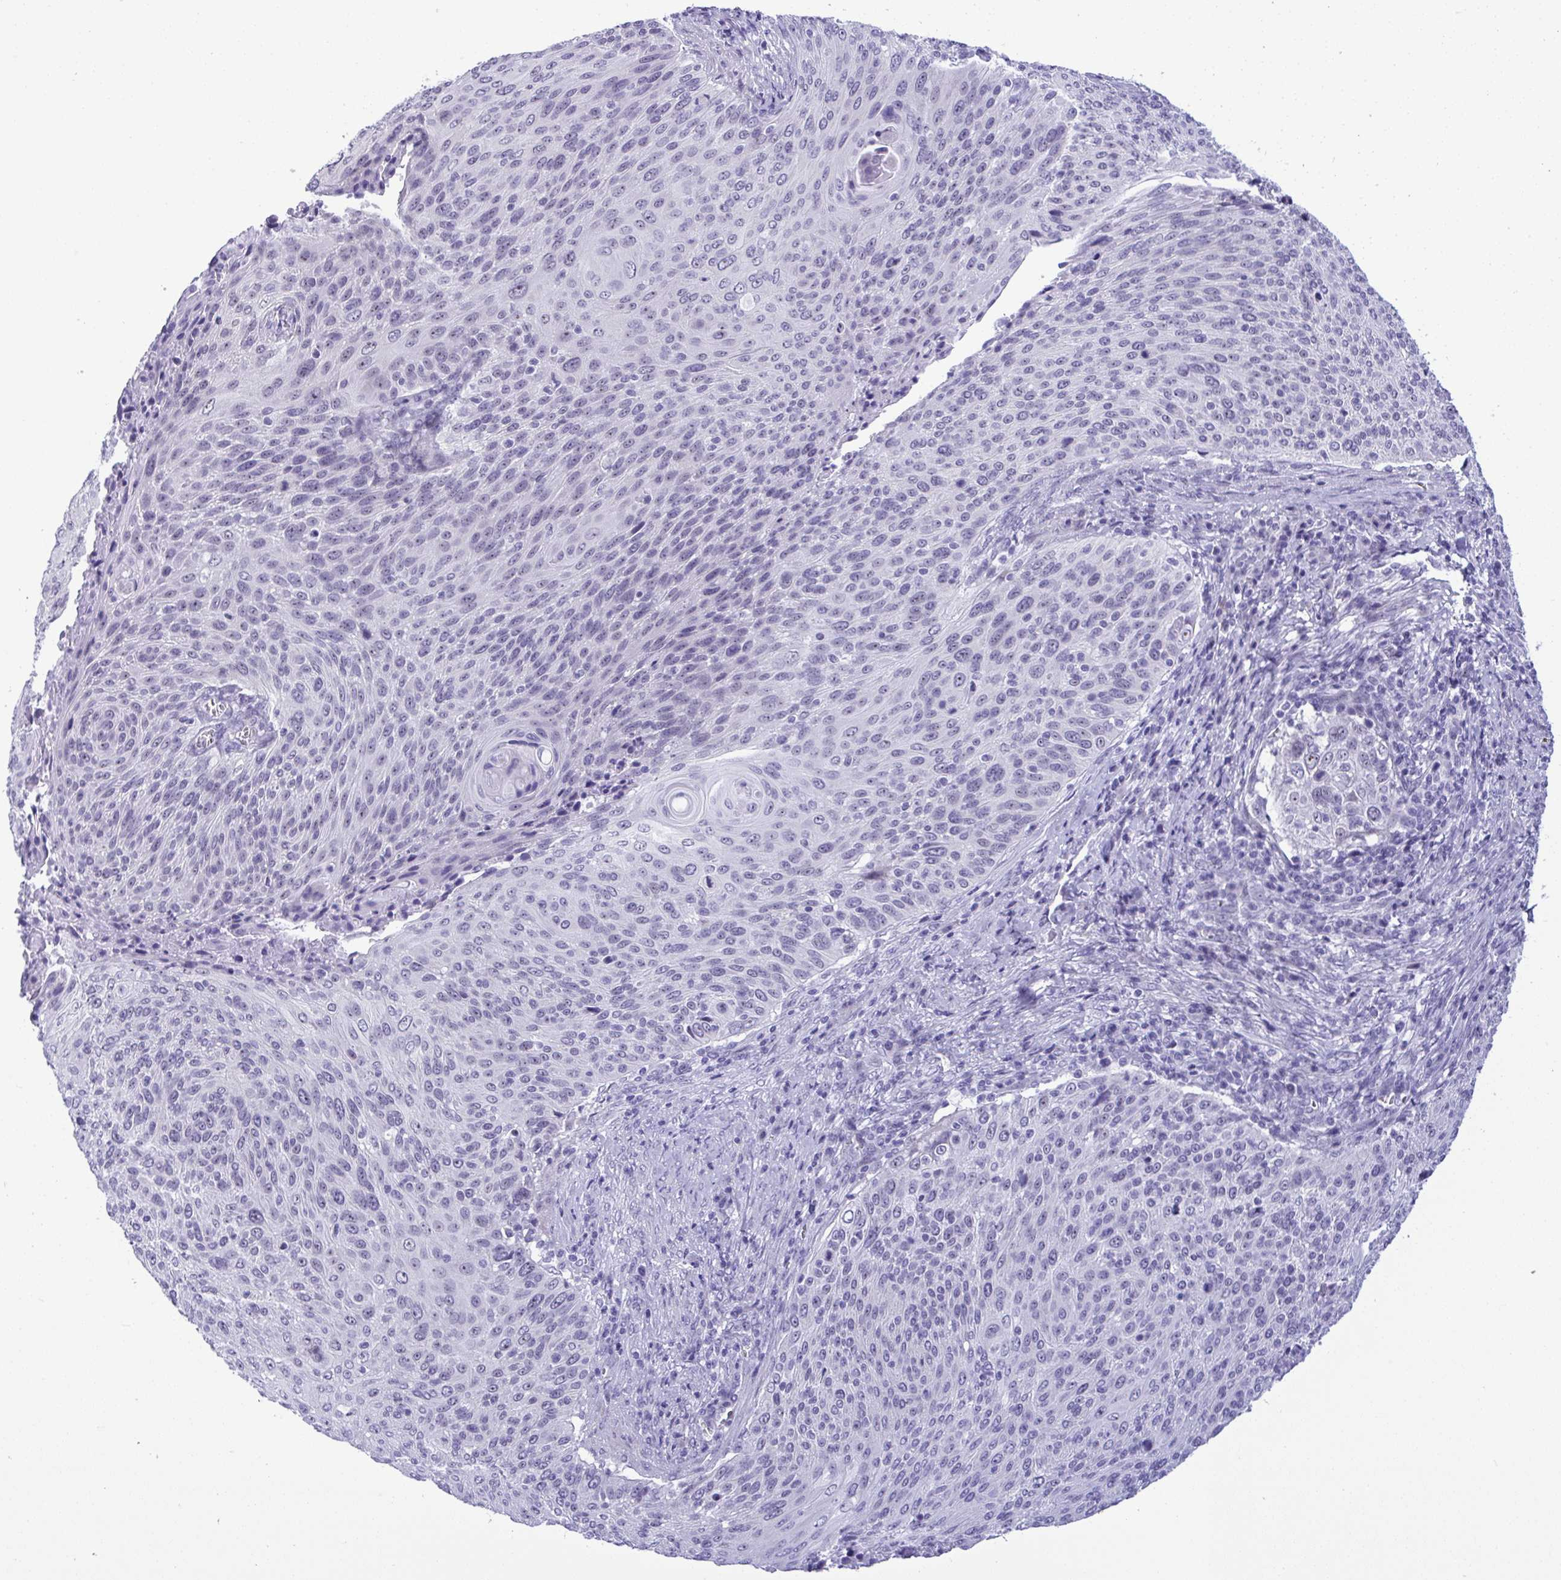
{"staining": {"intensity": "negative", "quantity": "none", "location": "none"}, "tissue": "cervical cancer", "cell_type": "Tumor cells", "image_type": "cancer", "snomed": [{"axis": "morphology", "description": "Squamous cell carcinoma, NOS"}, {"axis": "topography", "description": "Cervix"}], "caption": "Cervical cancer (squamous cell carcinoma) was stained to show a protein in brown. There is no significant staining in tumor cells.", "gene": "YBX2", "patient": {"sex": "female", "age": 31}}